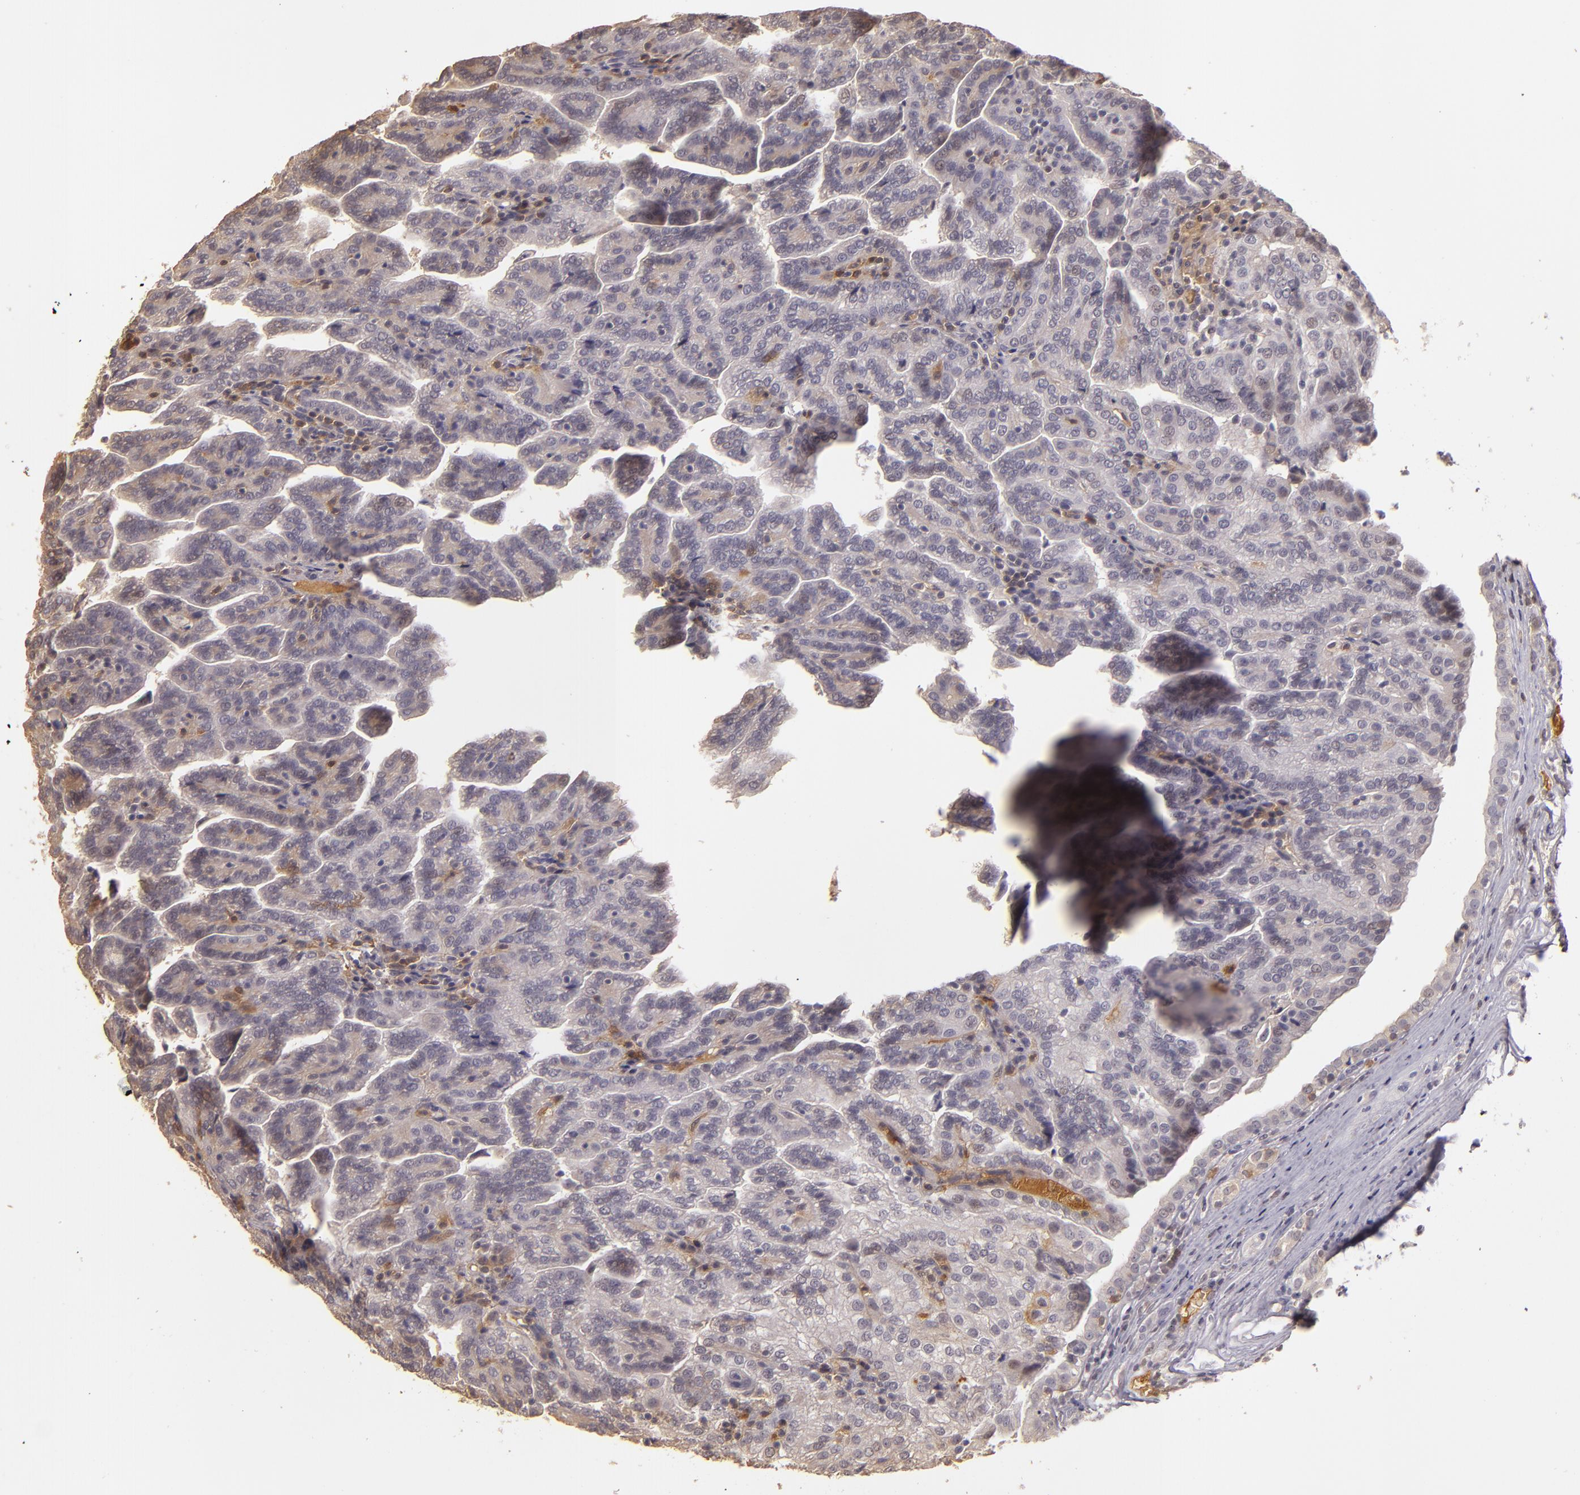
{"staining": {"intensity": "weak", "quantity": ">75%", "location": "cytoplasmic/membranous"}, "tissue": "renal cancer", "cell_type": "Tumor cells", "image_type": "cancer", "snomed": [{"axis": "morphology", "description": "Adenocarcinoma, NOS"}, {"axis": "topography", "description": "Kidney"}], "caption": "Renal adenocarcinoma stained for a protein (brown) displays weak cytoplasmic/membranous positive staining in approximately >75% of tumor cells.", "gene": "LRG1", "patient": {"sex": "male", "age": 61}}